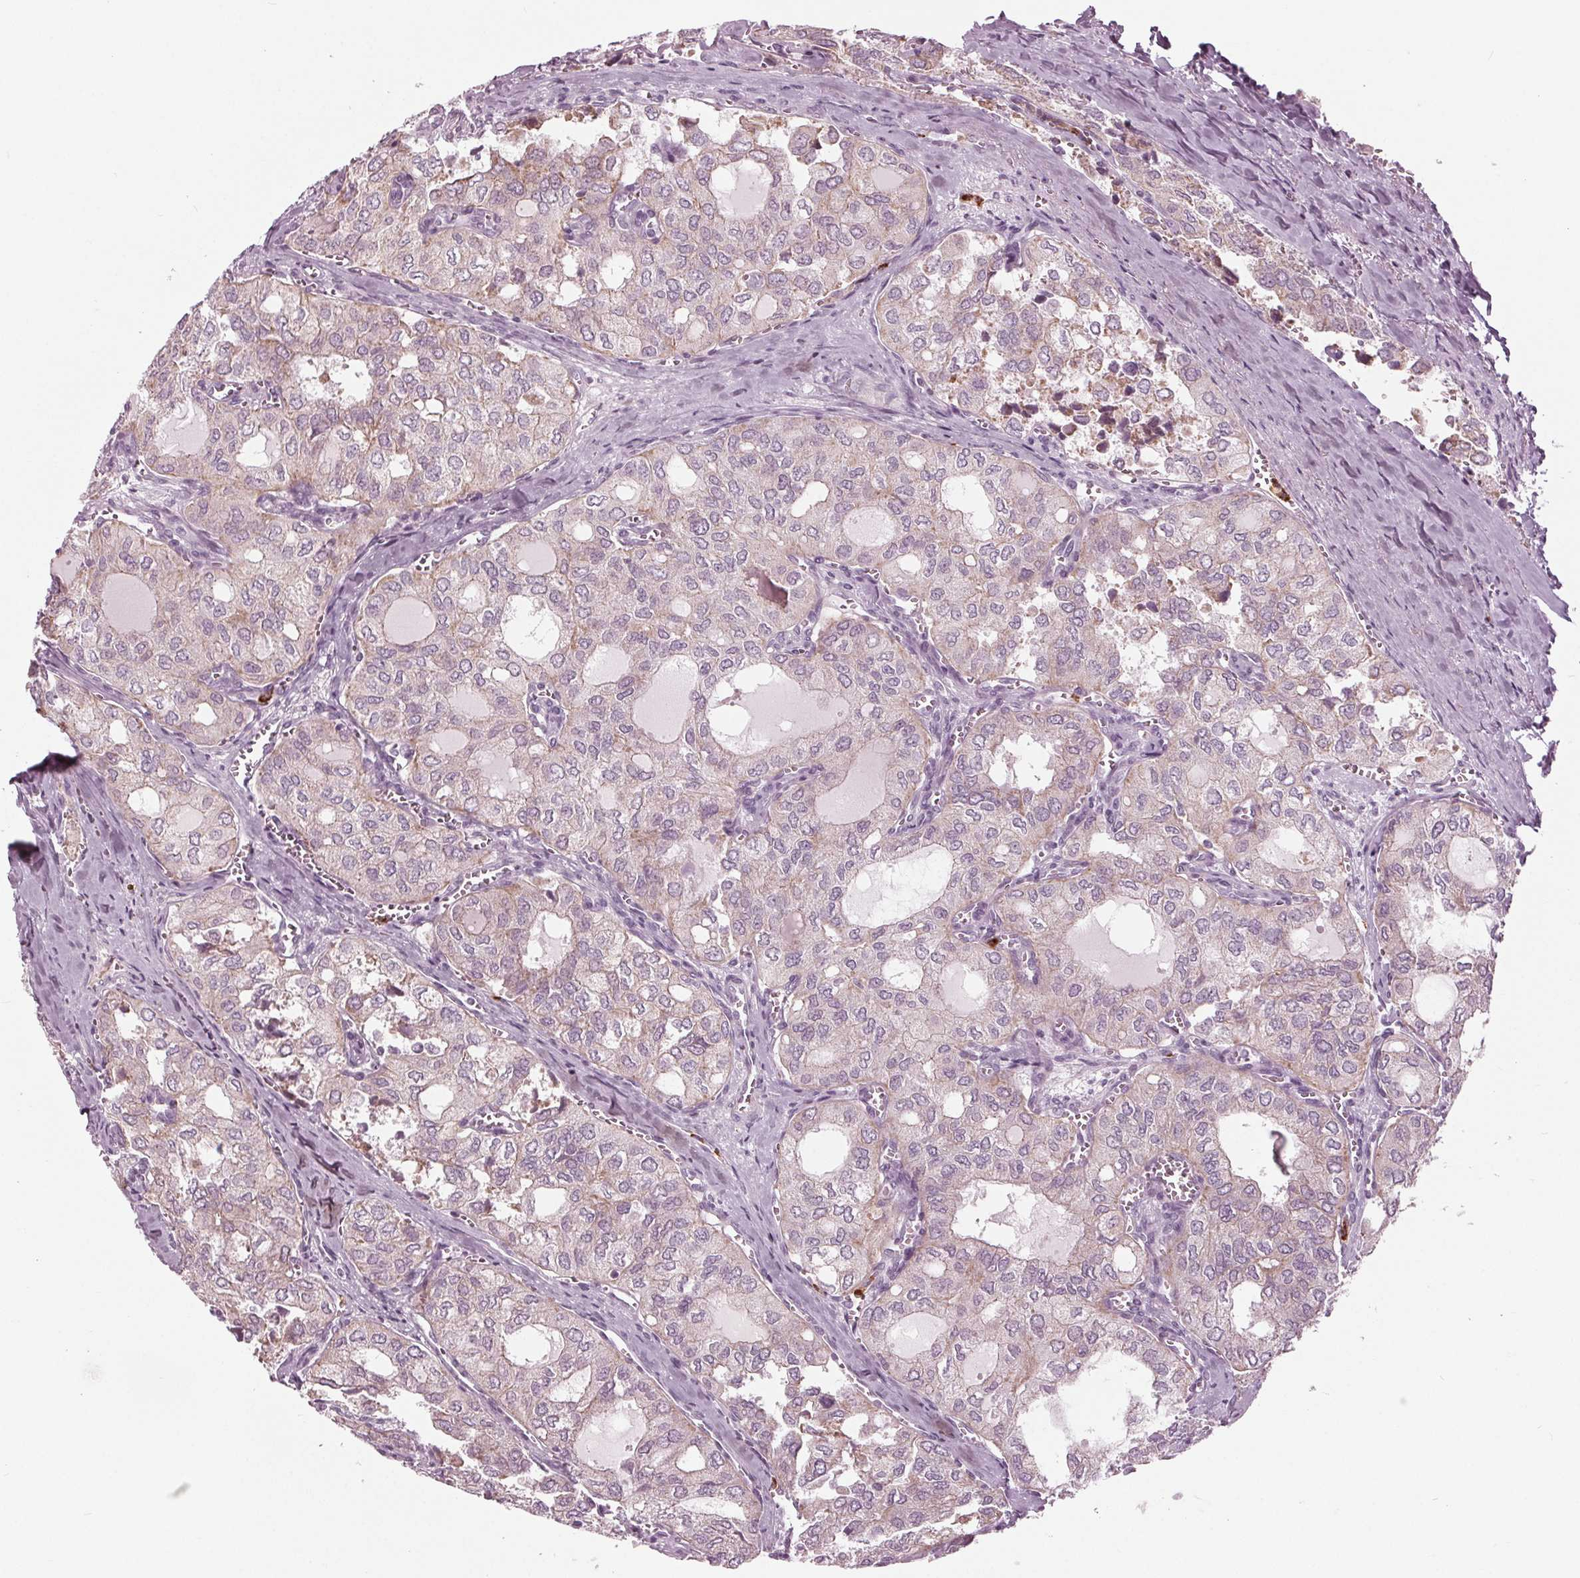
{"staining": {"intensity": "weak", "quantity": "<25%", "location": "cytoplasmic/membranous"}, "tissue": "thyroid cancer", "cell_type": "Tumor cells", "image_type": "cancer", "snomed": [{"axis": "morphology", "description": "Follicular adenoma carcinoma, NOS"}, {"axis": "topography", "description": "Thyroid gland"}], "caption": "Immunohistochemistry (IHC) image of human thyroid follicular adenoma carcinoma stained for a protein (brown), which exhibits no positivity in tumor cells.", "gene": "CLN6", "patient": {"sex": "male", "age": 75}}